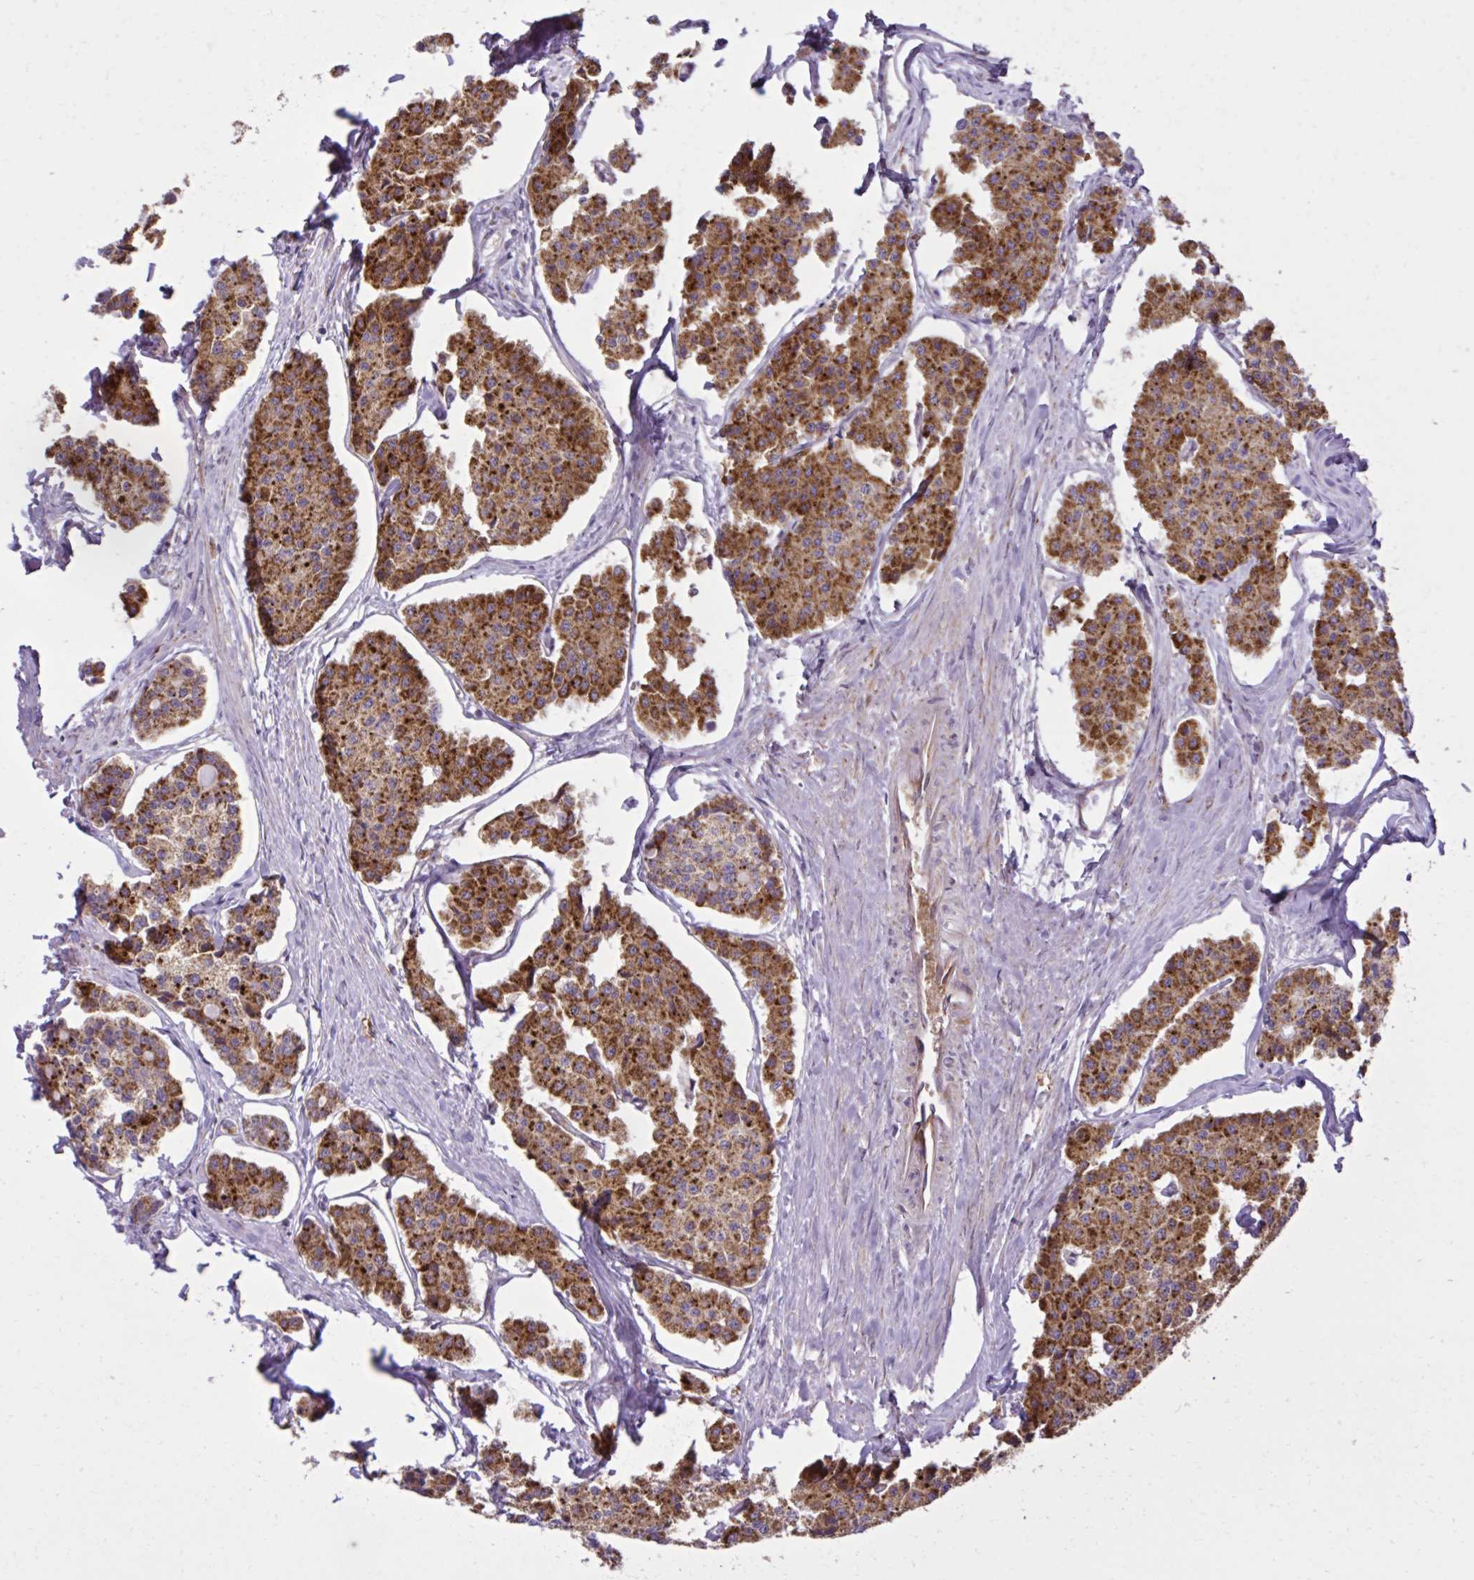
{"staining": {"intensity": "strong", "quantity": ">75%", "location": "cytoplasmic/membranous"}, "tissue": "carcinoid", "cell_type": "Tumor cells", "image_type": "cancer", "snomed": [{"axis": "morphology", "description": "Carcinoid, malignant, NOS"}, {"axis": "topography", "description": "Small intestine"}], "caption": "Immunohistochemistry (IHC) photomicrograph of neoplastic tissue: carcinoid stained using immunohistochemistry displays high levels of strong protein expression localized specifically in the cytoplasmic/membranous of tumor cells, appearing as a cytoplasmic/membranous brown color.", "gene": "LIMS1", "patient": {"sex": "female", "age": 65}}